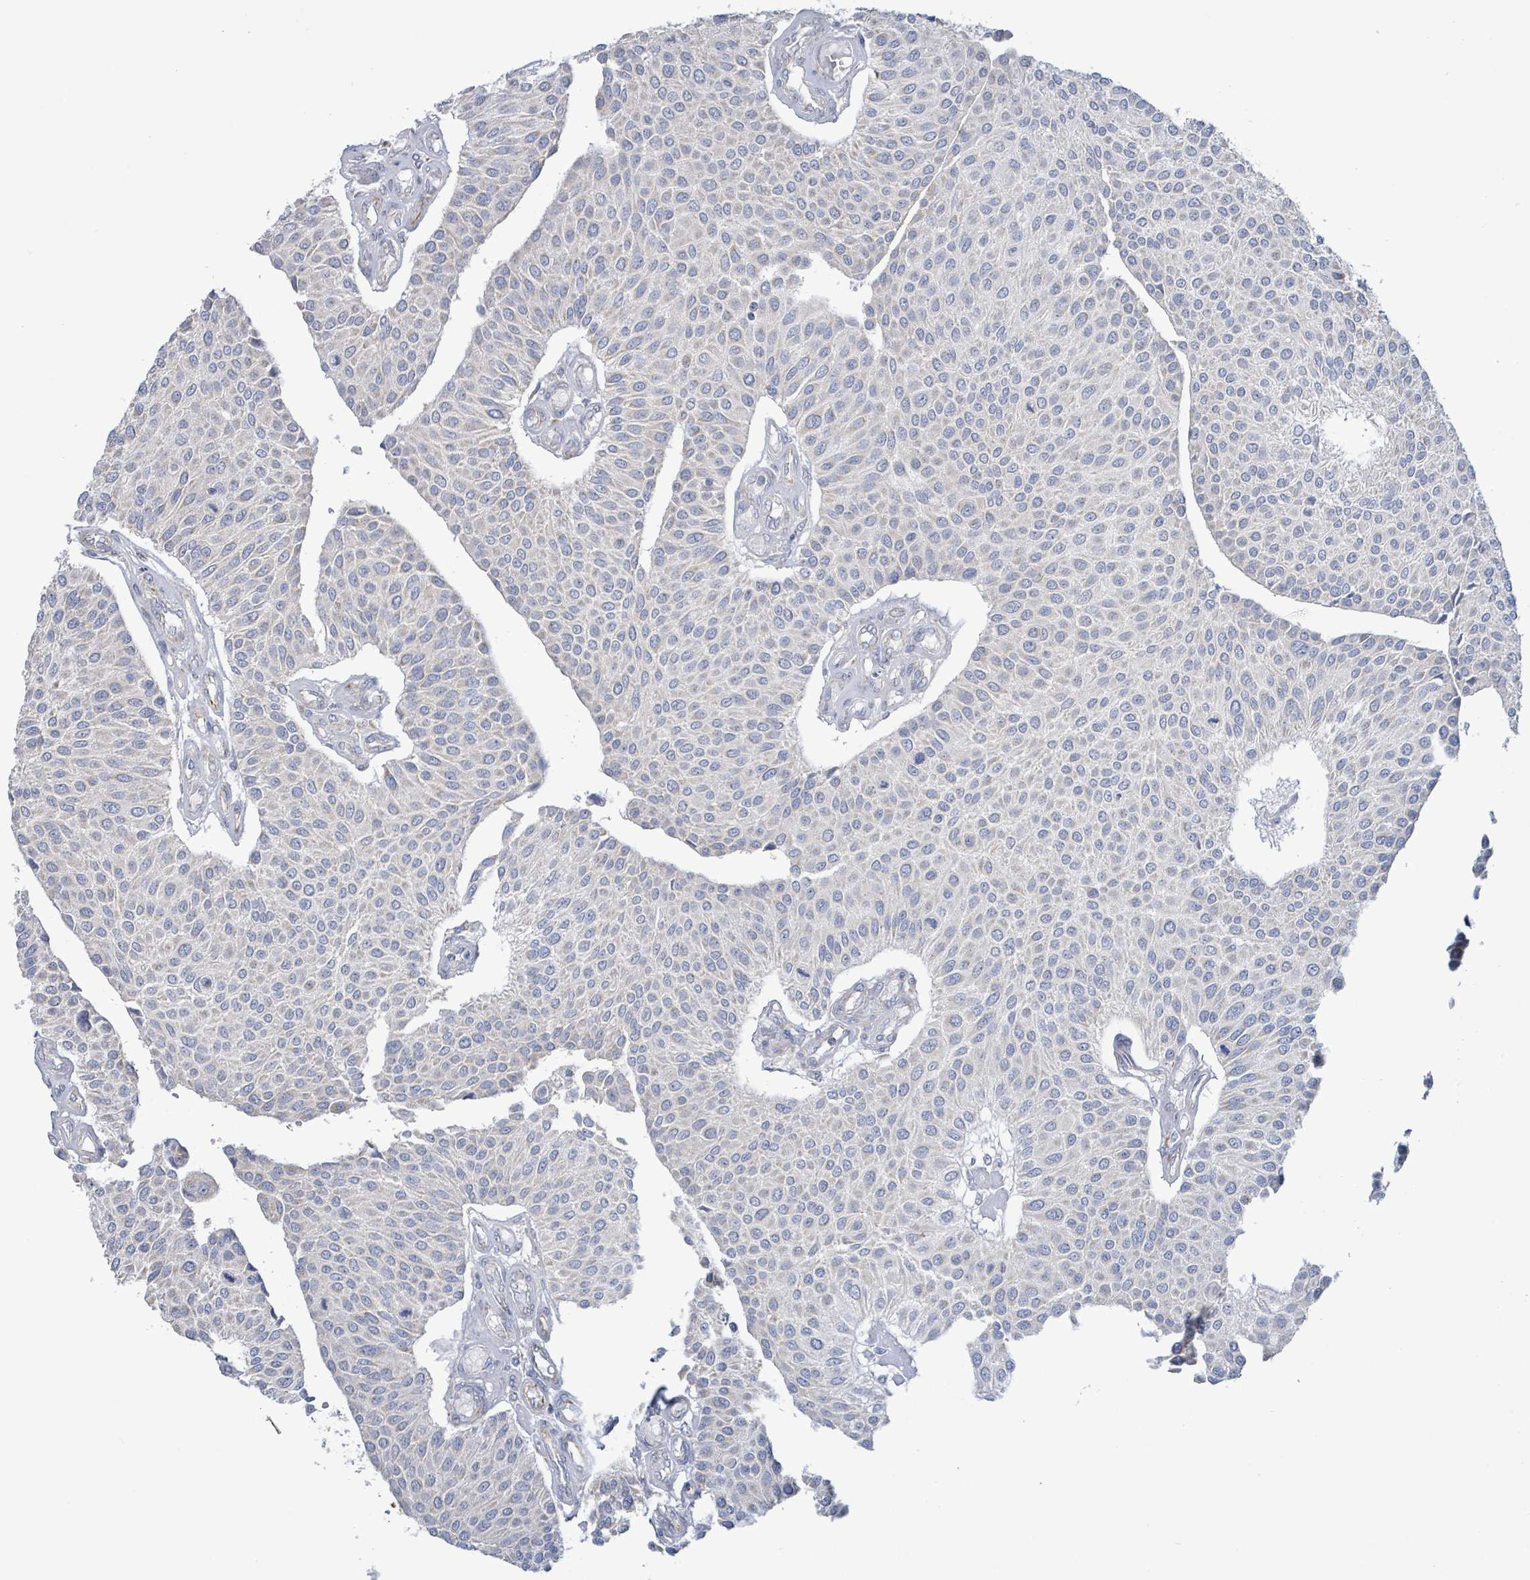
{"staining": {"intensity": "negative", "quantity": "none", "location": "none"}, "tissue": "urothelial cancer", "cell_type": "Tumor cells", "image_type": "cancer", "snomed": [{"axis": "morphology", "description": "Urothelial carcinoma, NOS"}, {"axis": "topography", "description": "Urinary bladder"}], "caption": "Protein analysis of urothelial cancer demonstrates no significant positivity in tumor cells. (DAB immunohistochemistry, high magnification).", "gene": "ALG12", "patient": {"sex": "male", "age": 55}}